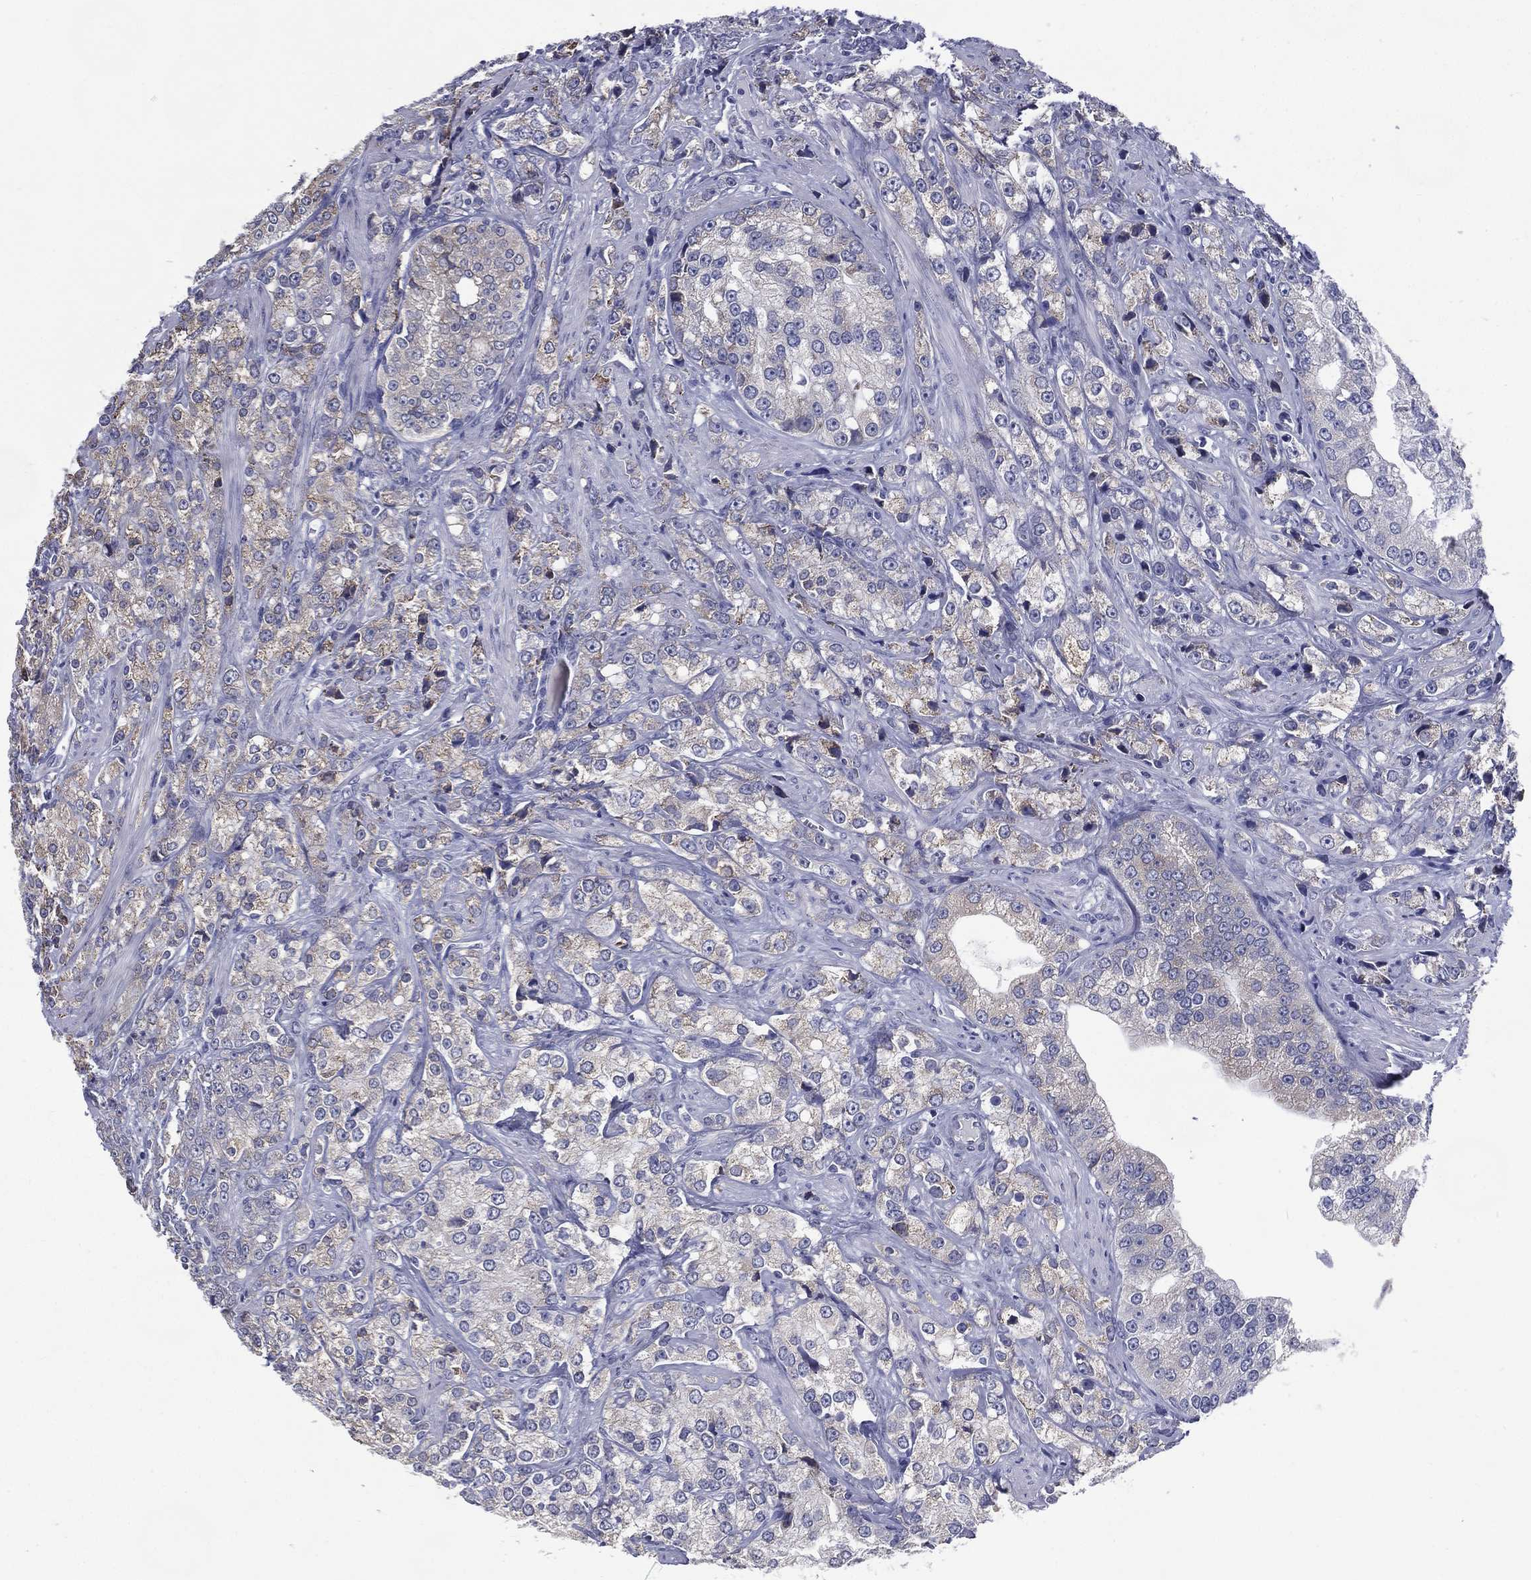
{"staining": {"intensity": "negative", "quantity": "none", "location": "none"}, "tissue": "prostate cancer", "cell_type": "Tumor cells", "image_type": "cancer", "snomed": [{"axis": "morphology", "description": "Adenocarcinoma, NOS"}, {"axis": "topography", "description": "Prostate and seminal vesicle, NOS"}, {"axis": "topography", "description": "Prostate"}], "caption": "DAB (3,3'-diaminobenzidine) immunohistochemical staining of adenocarcinoma (prostate) displays no significant staining in tumor cells.", "gene": "C19orf18", "patient": {"sex": "male", "age": 68}}